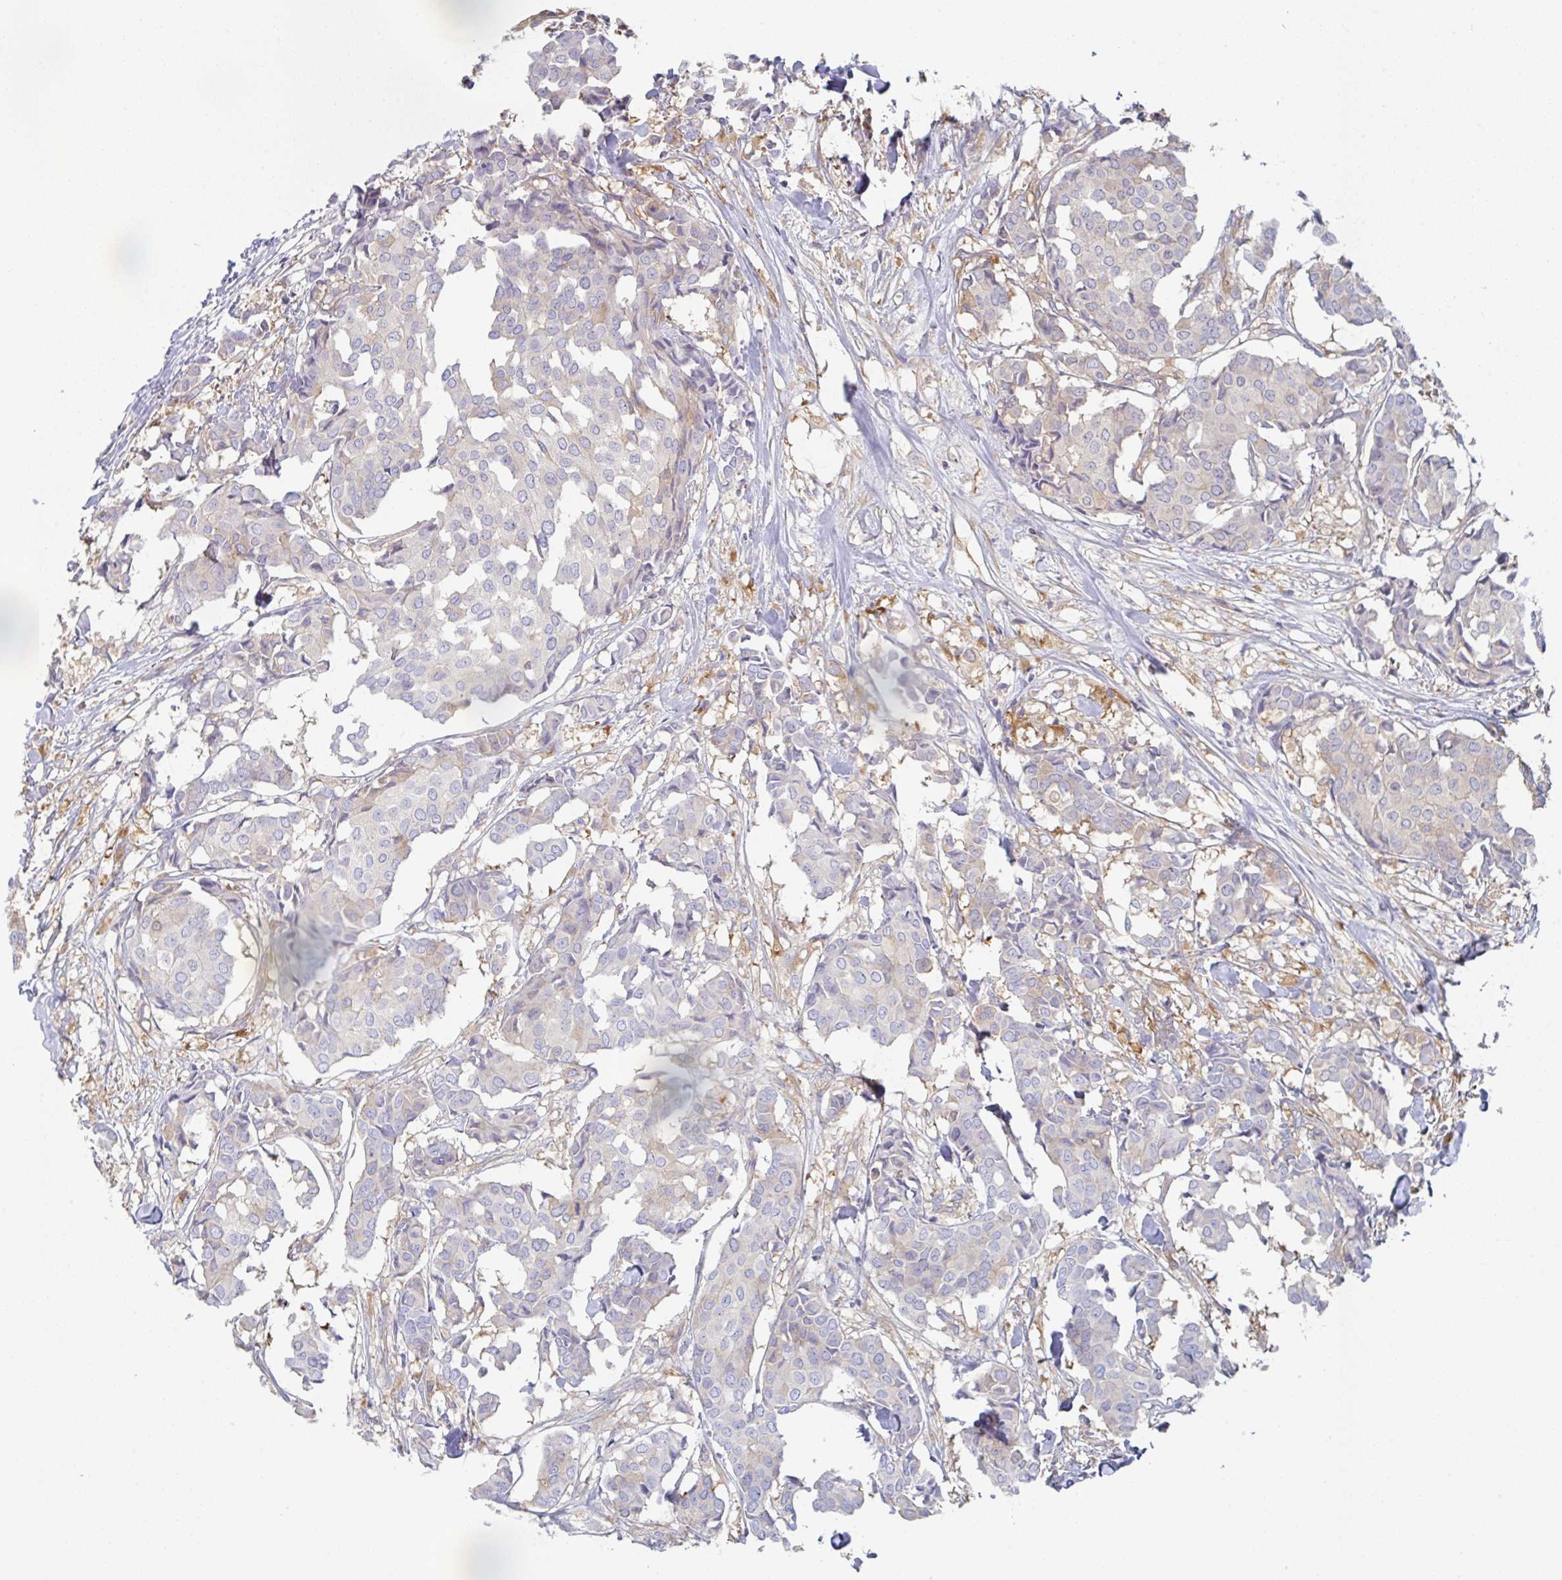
{"staining": {"intensity": "negative", "quantity": "none", "location": "none"}, "tissue": "breast cancer", "cell_type": "Tumor cells", "image_type": "cancer", "snomed": [{"axis": "morphology", "description": "Duct carcinoma"}, {"axis": "topography", "description": "Breast"}], "caption": "Immunohistochemical staining of breast cancer (intraductal carcinoma) shows no significant staining in tumor cells.", "gene": "AMPD2", "patient": {"sex": "female", "age": 75}}